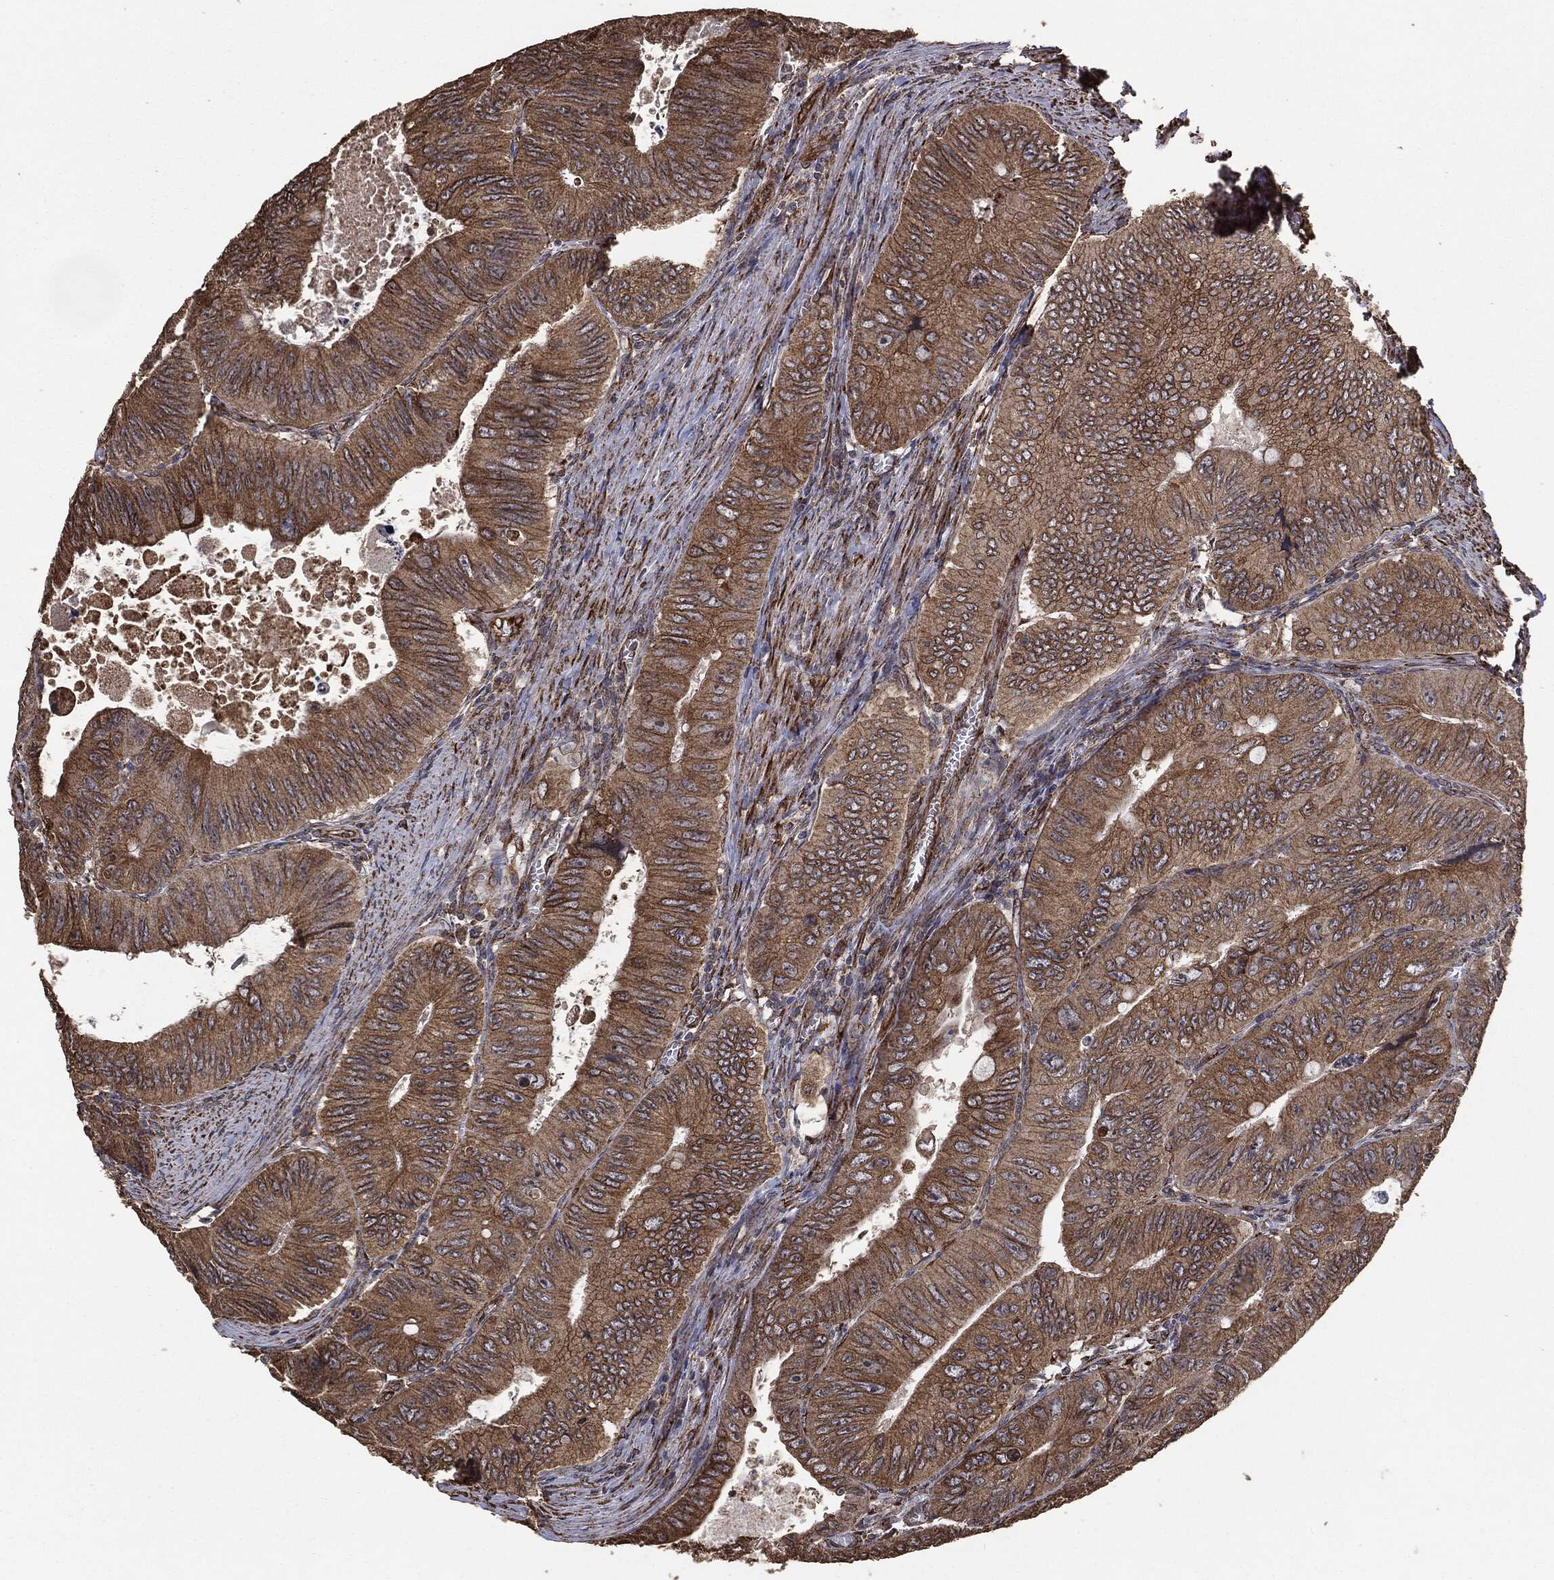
{"staining": {"intensity": "moderate", "quantity": ">75%", "location": "cytoplasmic/membranous"}, "tissue": "colorectal cancer", "cell_type": "Tumor cells", "image_type": "cancer", "snomed": [{"axis": "morphology", "description": "Adenocarcinoma, NOS"}, {"axis": "topography", "description": "Colon"}], "caption": "Adenocarcinoma (colorectal) tissue reveals moderate cytoplasmic/membranous positivity in about >75% of tumor cells", "gene": "MTOR", "patient": {"sex": "female", "age": 84}}